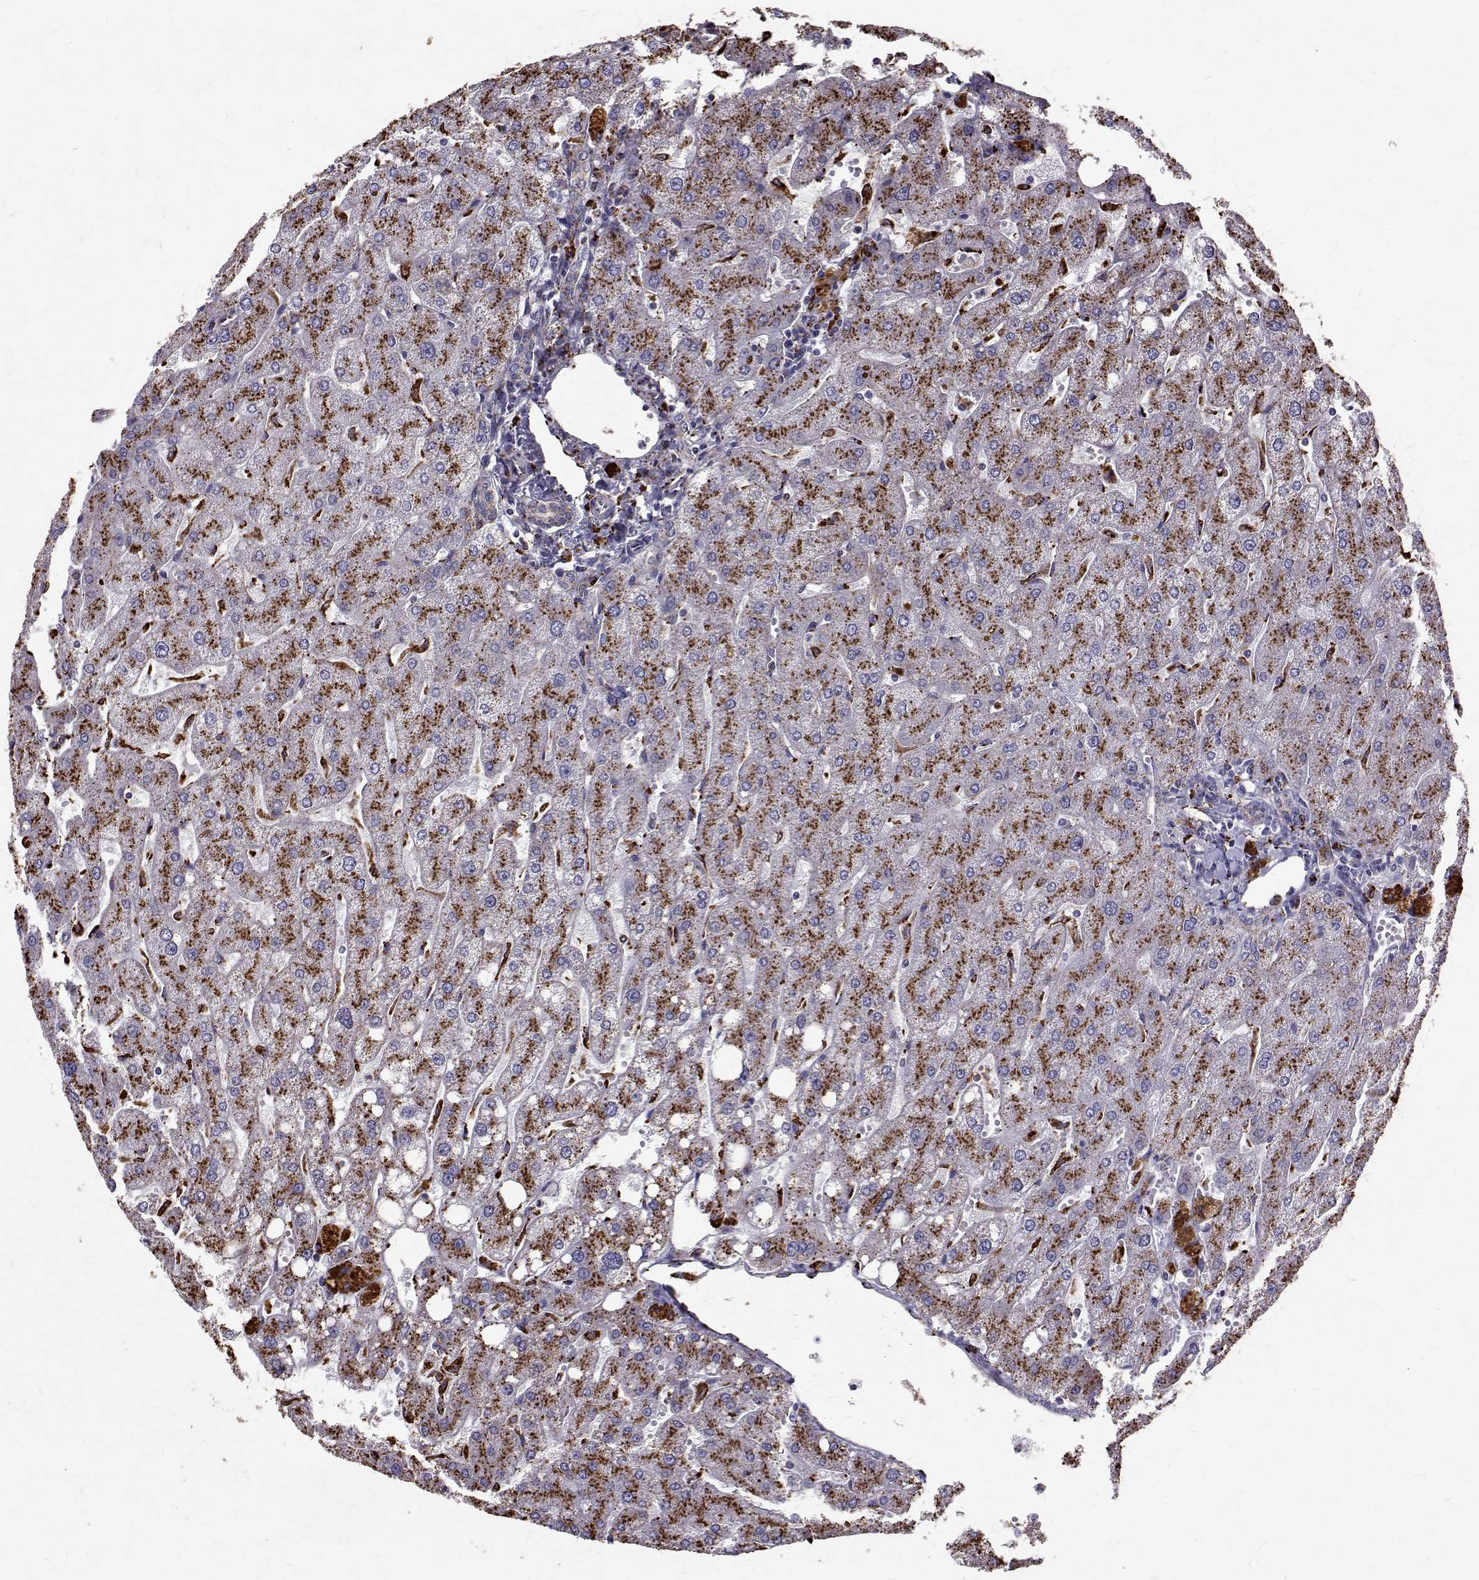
{"staining": {"intensity": "strong", "quantity": "<25%", "location": "cytoplasmic/membranous"}, "tissue": "liver", "cell_type": "Cholangiocytes", "image_type": "normal", "snomed": [{"axis": "morphology", "description": "Normal tissue, NOS"}, {"axis": "topography", "description": "Liver"}], "caption": "Cholangiocytes show medium levels of strong cytoplasmic/membranous staining in approximately <25% of cells in normal liver. (DAB (3,3'-diaminobenzidine) IHC with brightfield microscopy, high magnification).", "gene": "TPP1", "patient": {"sex": "male", "age": 67}}